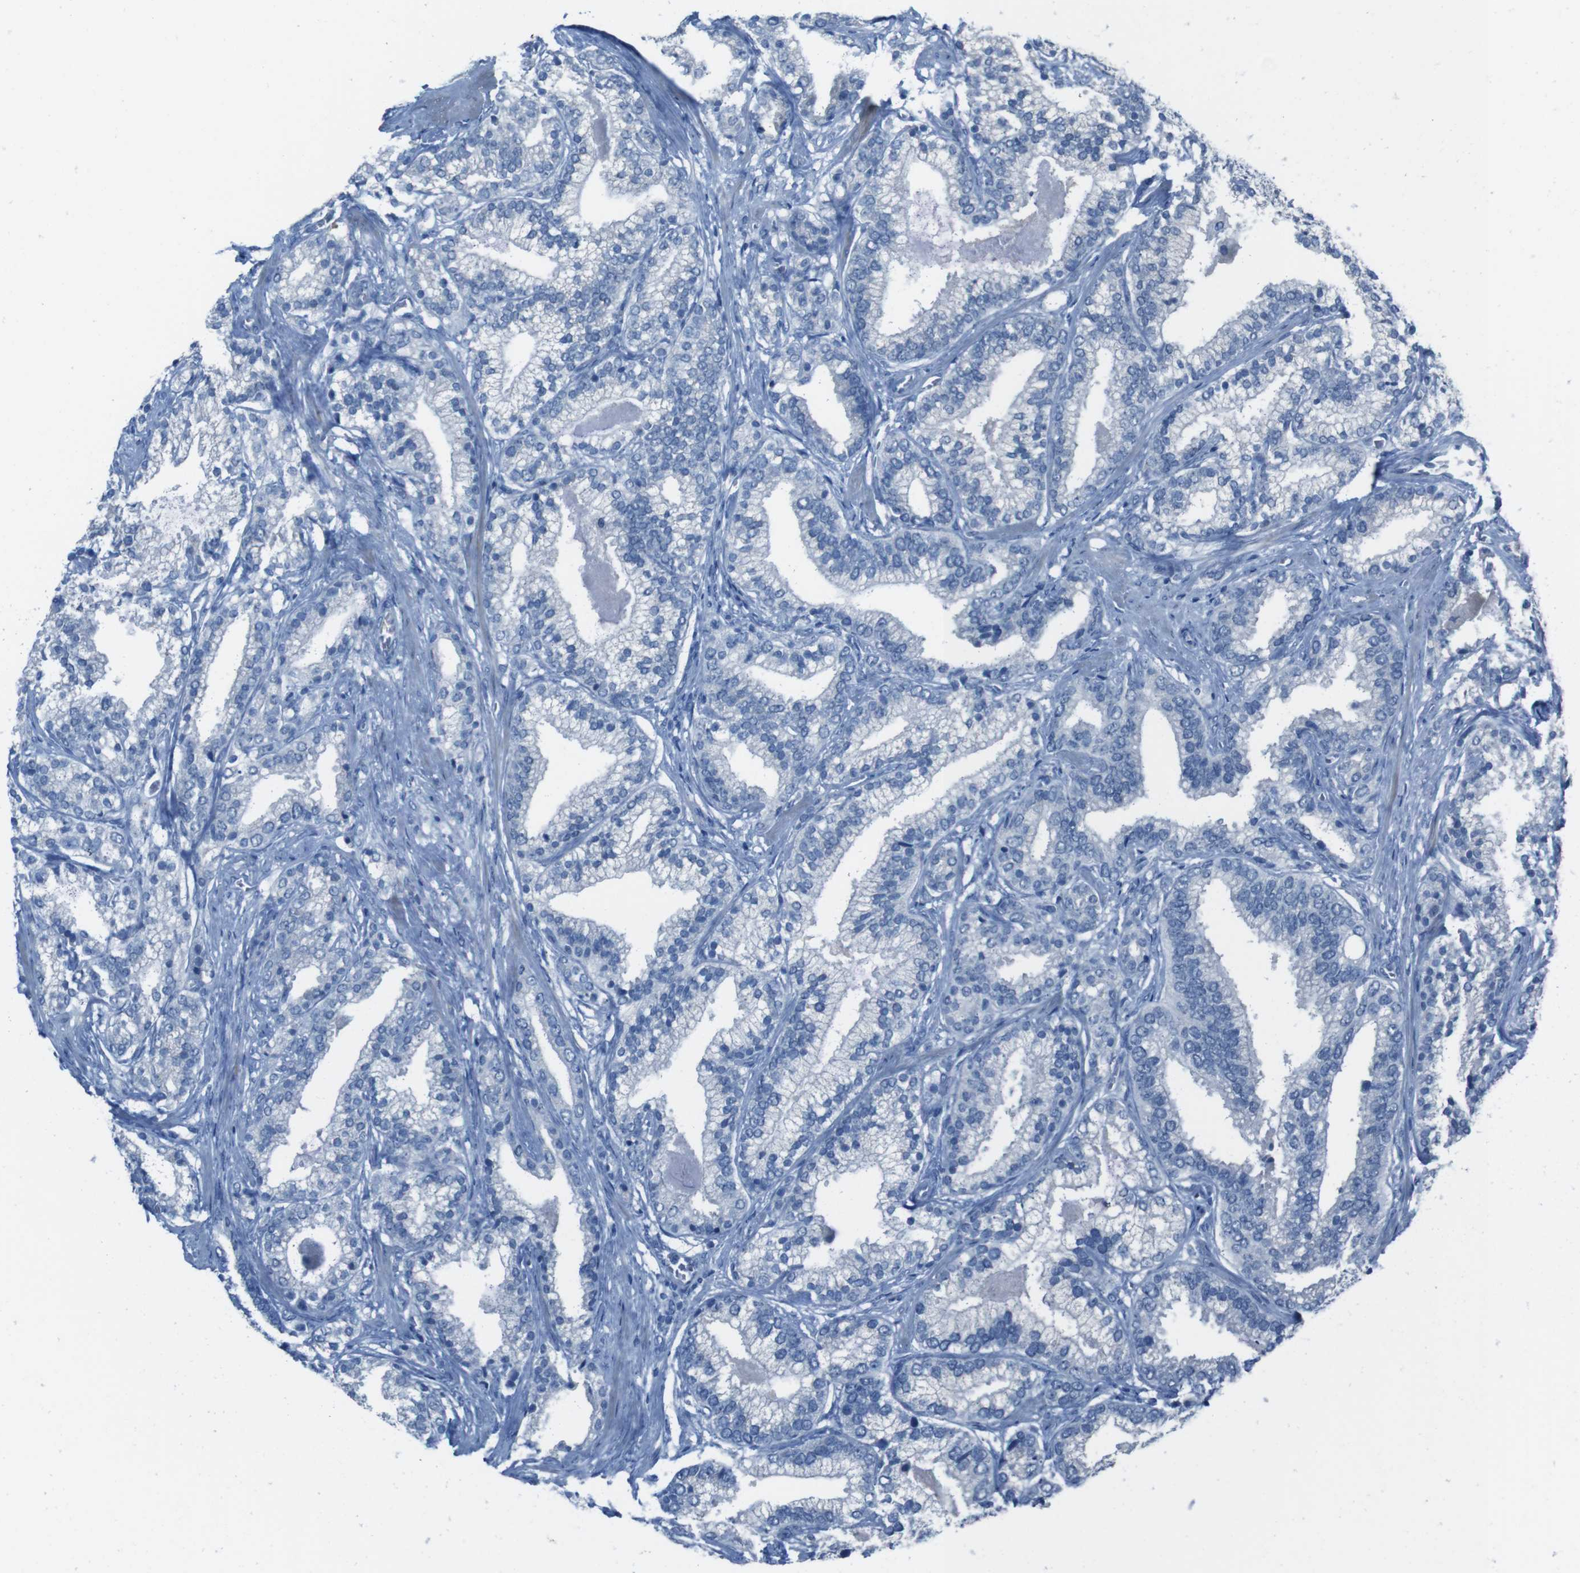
{"staining": {"intensity": "negative", "quantity": "none", "location": "none"}, "tissue": "prostate cancer", "cell_type": "Tumor cells", "image_type": "cancer", "snomed": [{"axis": "morphology", "description": "Adenocarcinoma, Low grade"}, {"axis": "topography", "description": "Prostate"}], "caption": "Image shows no significant protein expression in tumor cells of prostate cancer.", "gene": "CDHR2", "patient": {"sex": "male", "age": 59}}